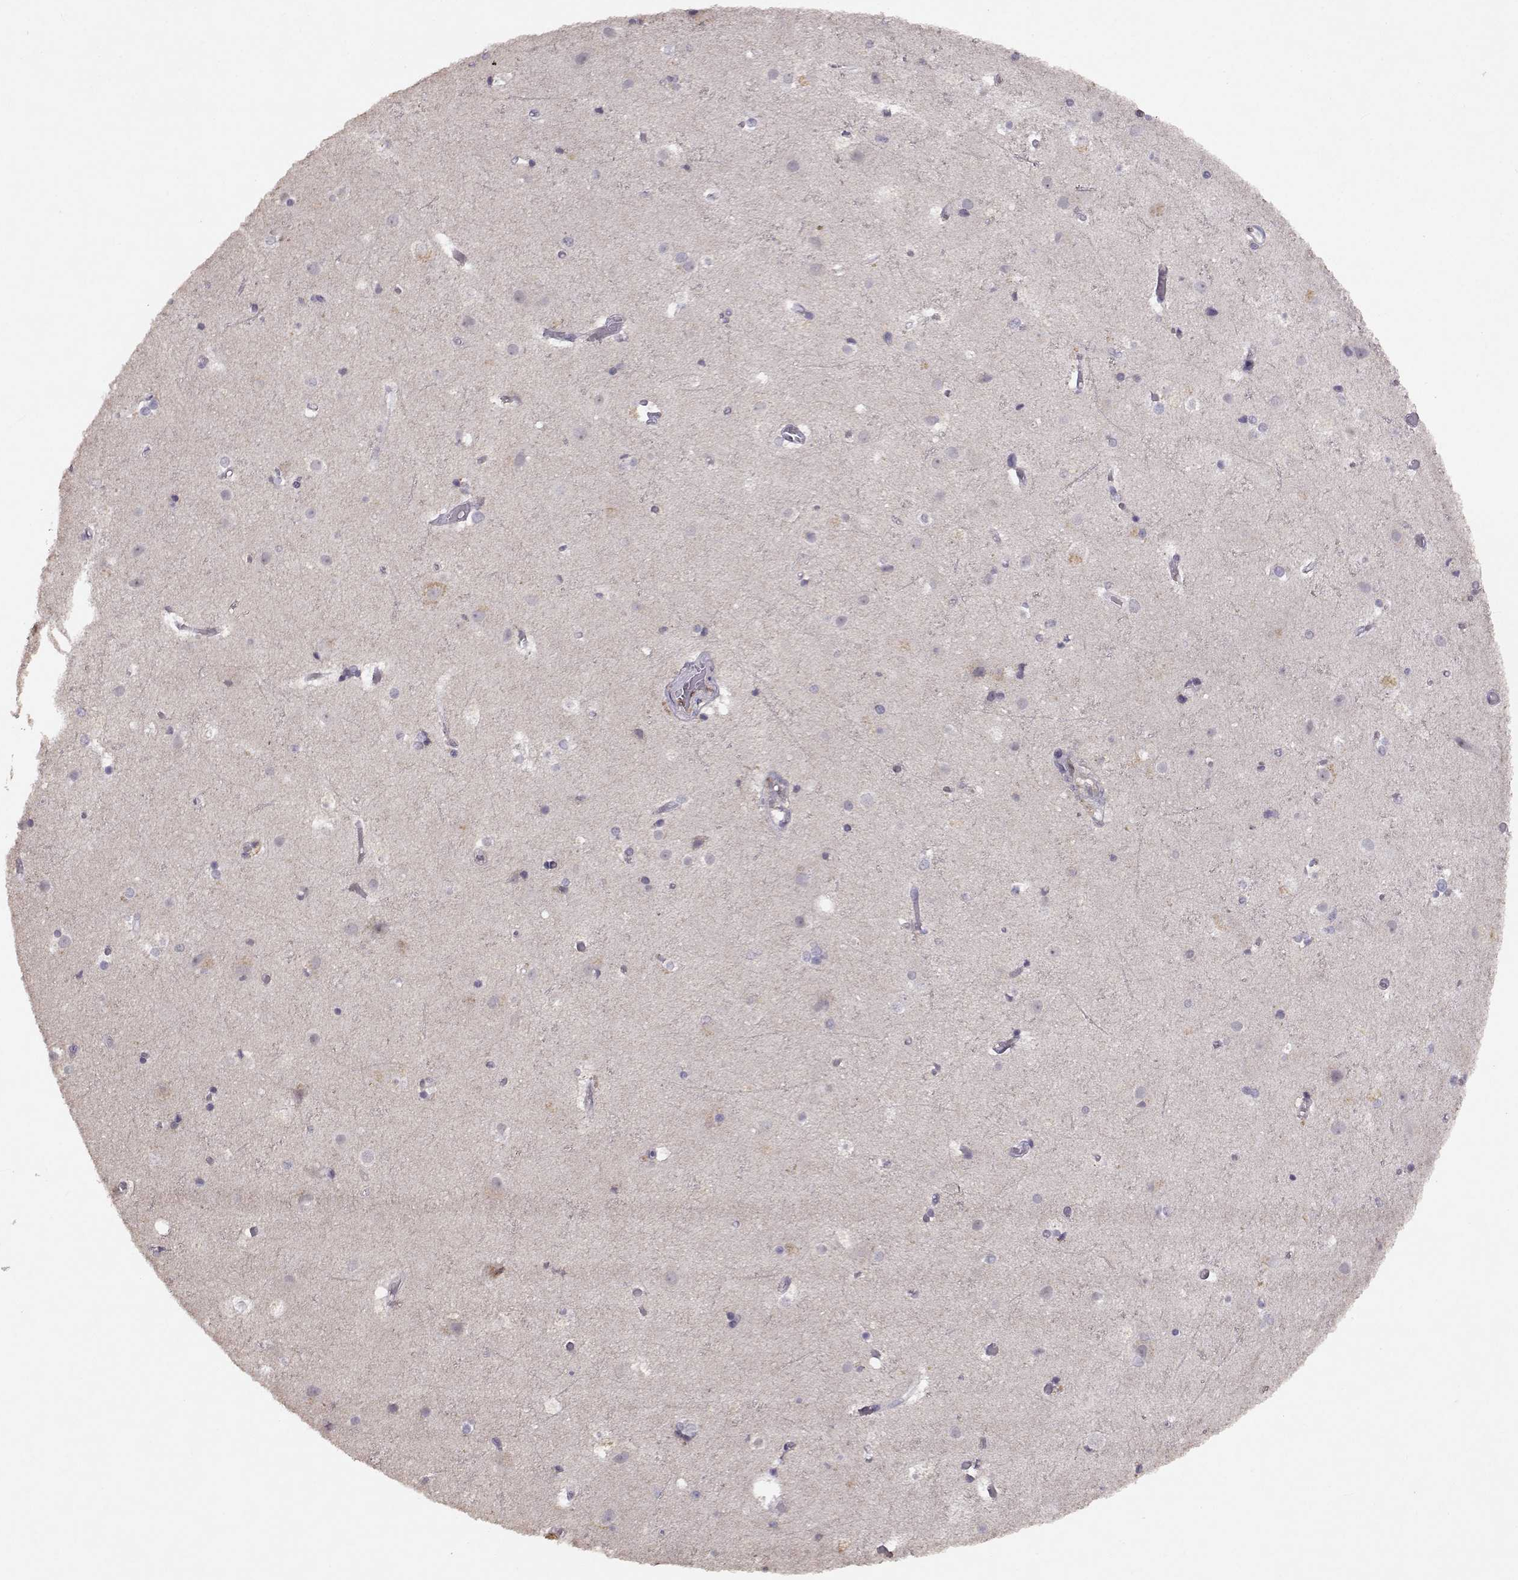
{"staining": {"intensity": "negative", "quantity": "none", "location": "none"}, "tissue": "cerebral cortex", "cell_type": "Endothelial cells", "image_type": "normal", "snomed": [{"axis": "morphology", "description": "Normal tissue, NOS"}, {"axis": "topography", "description": "Cerebral cortex"}], "caption": "This is a image of immunohistochemistry (IHC) staining of normal cerebral cortex, which shows no expression in endothelial cells. (DAB immunohistochemistry with hematoxylin counter stain).", "gene": "BMX", "patient": {"sex": "female", "age": 52}}